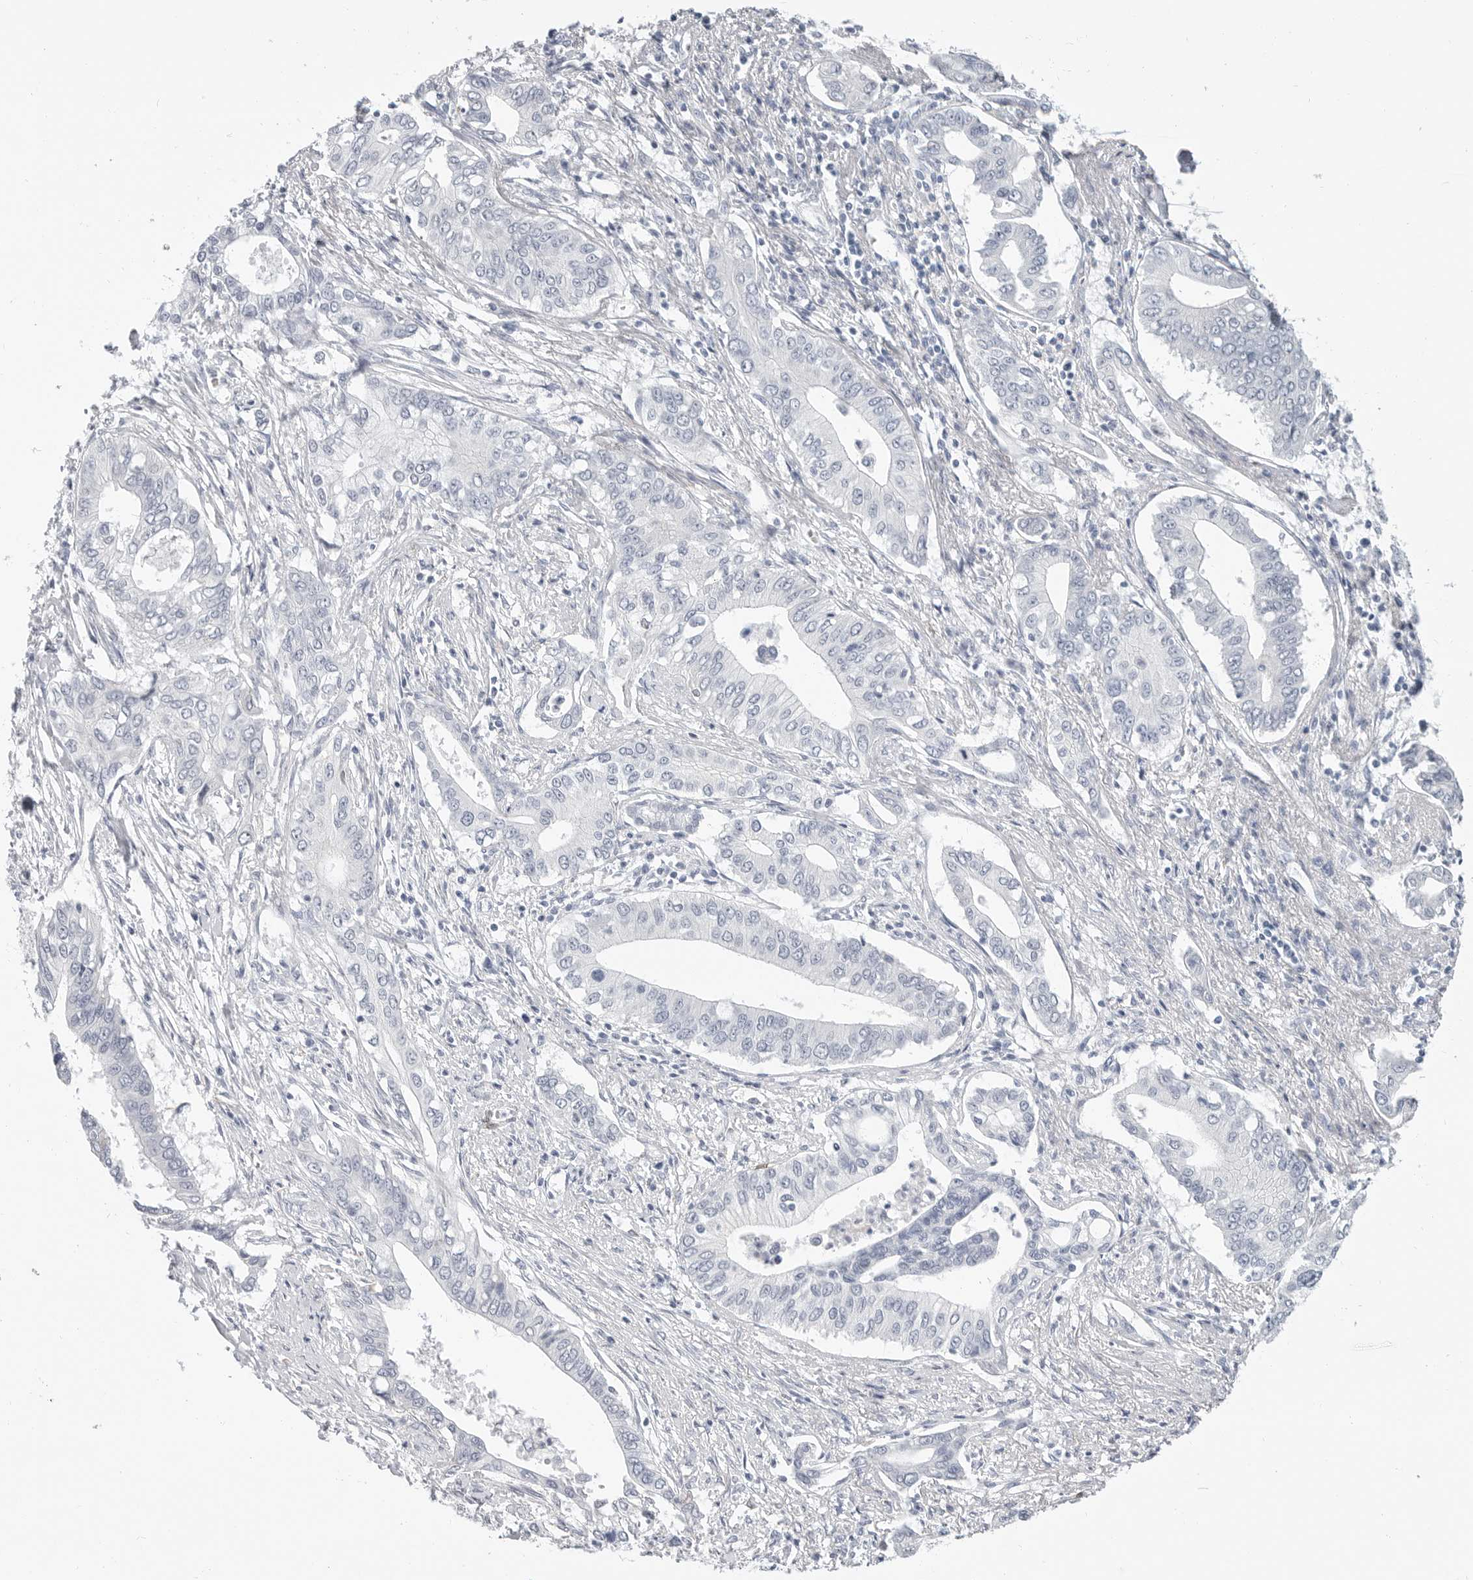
{"staining": {"intensity": "negative", "quantity": "none", "location": "none"}, "tissue": "pancreatic cancer", "cell_type": "Tumor cells", "image_type": "cancer", "snomed": [{"axis": "morphology", "description": "Normal tissue, NOS"}, {"axis": "morphology", "description": "Adenocarcinoma, NOS"}, {"axis": "topography", "description": "Pancreas"}, {"axis": "topography", "description": "Peripheral nerve tissue"}], "caption": "A photomicrograph of human pancreatic cancer is negative for staining in tumor cells. (Brightfield microscopy of DAB IHC at high magnification).", "gene": "PLN", "patient": {"sex": "male", "age": 59}}